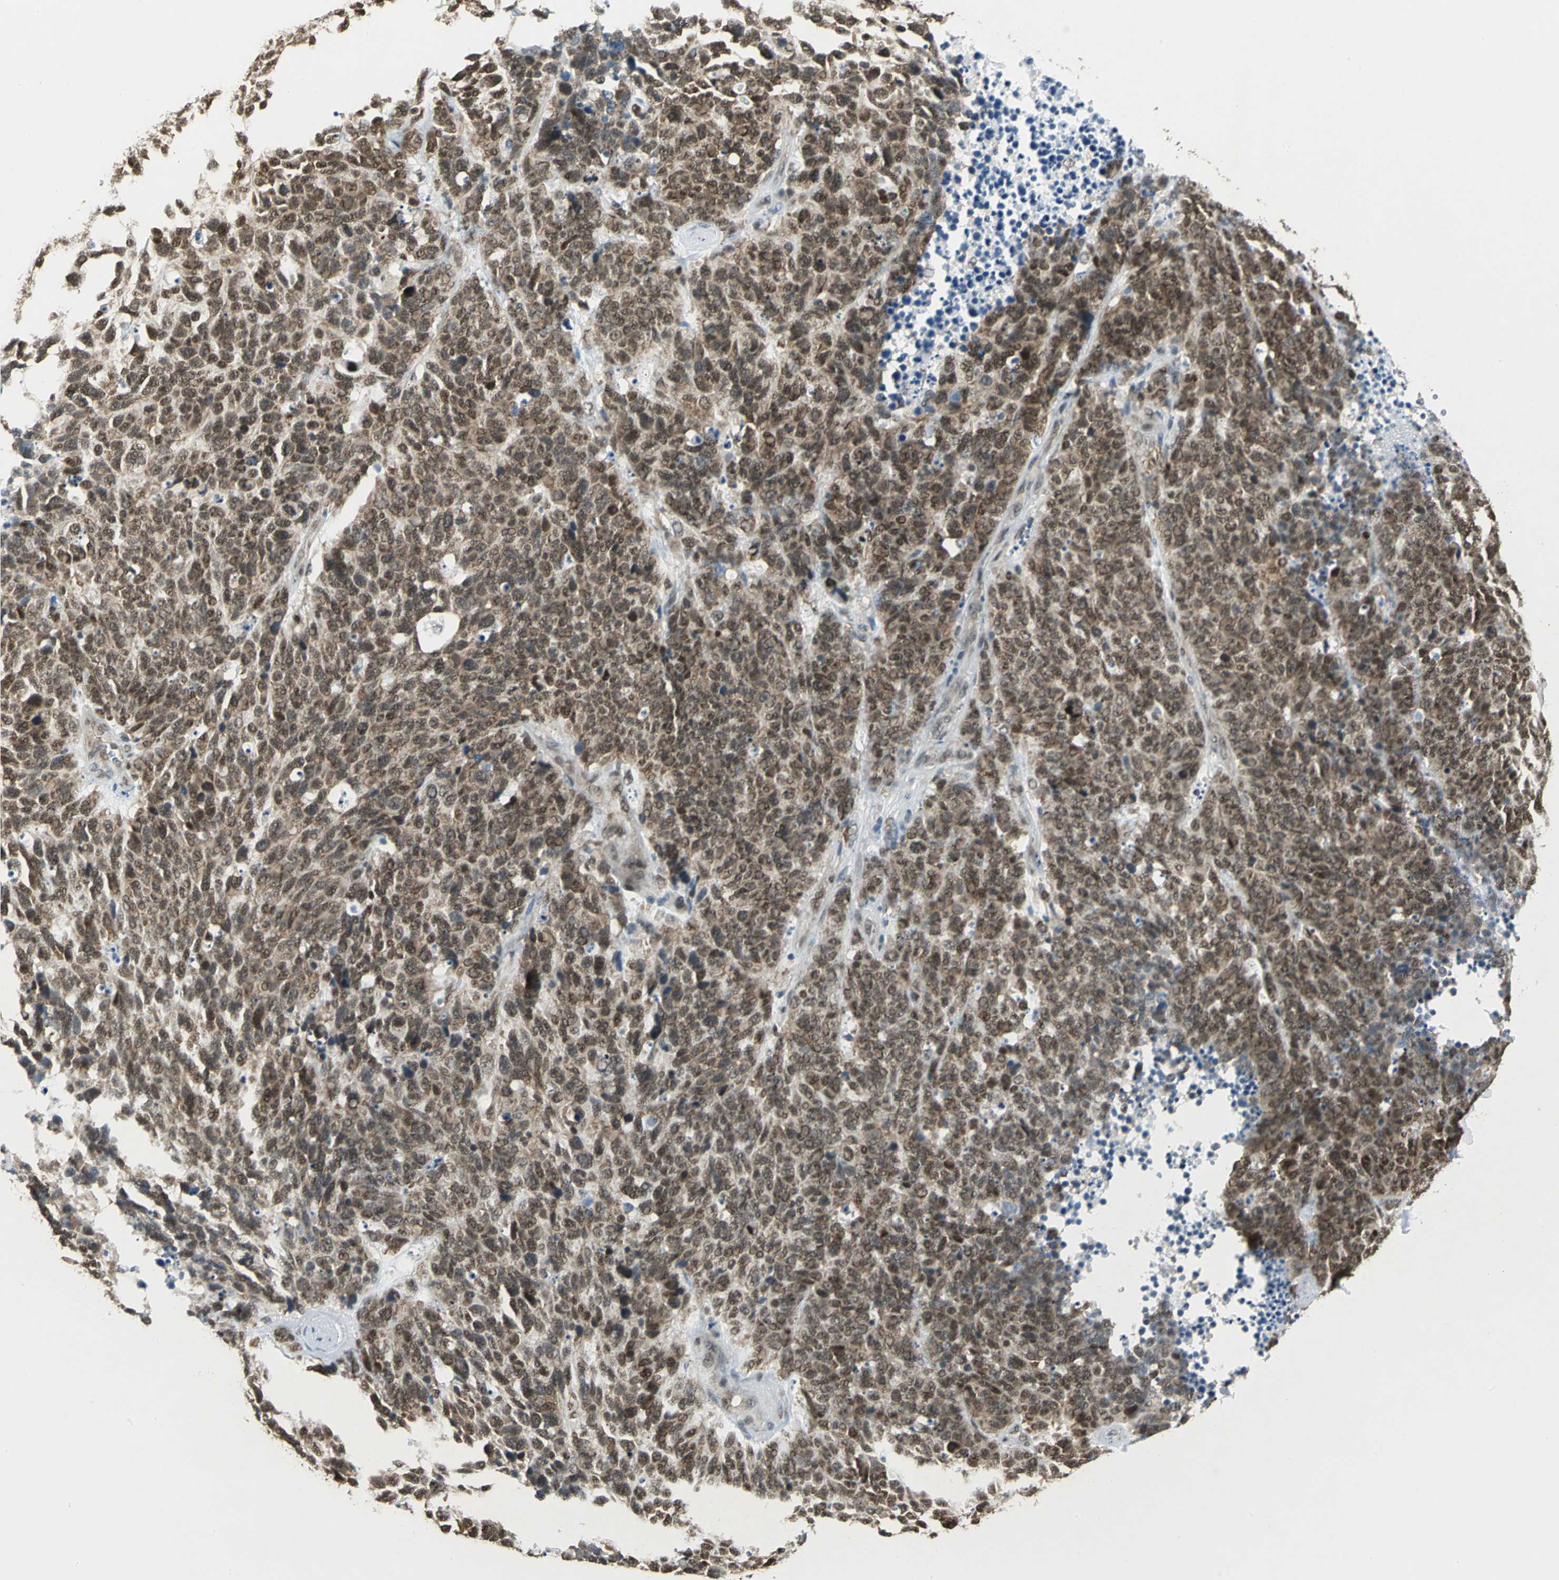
{"staining": {"intensity": "moderate", "quantity": ">75%", "location": "cytoplasmic/membranous,nuclear"}, "tissue": "lung cancer", "cell_type": "Tumor cells", "image_type": "cancer", "snomed": [{"axis": "morphology", "description": "Neoplasm, malignant, NOS"}, {"axis": "topography", "description": "Lung"}], "caption": "This is an image of immunohistochemistry staining of neoplasm (malignant) (lung), which shows moderate expression in the cytoplasmic/membranous and nuclear of tumor cells.", "gene": "DDX5", "patient": {"sex": "female", "age": 58}}